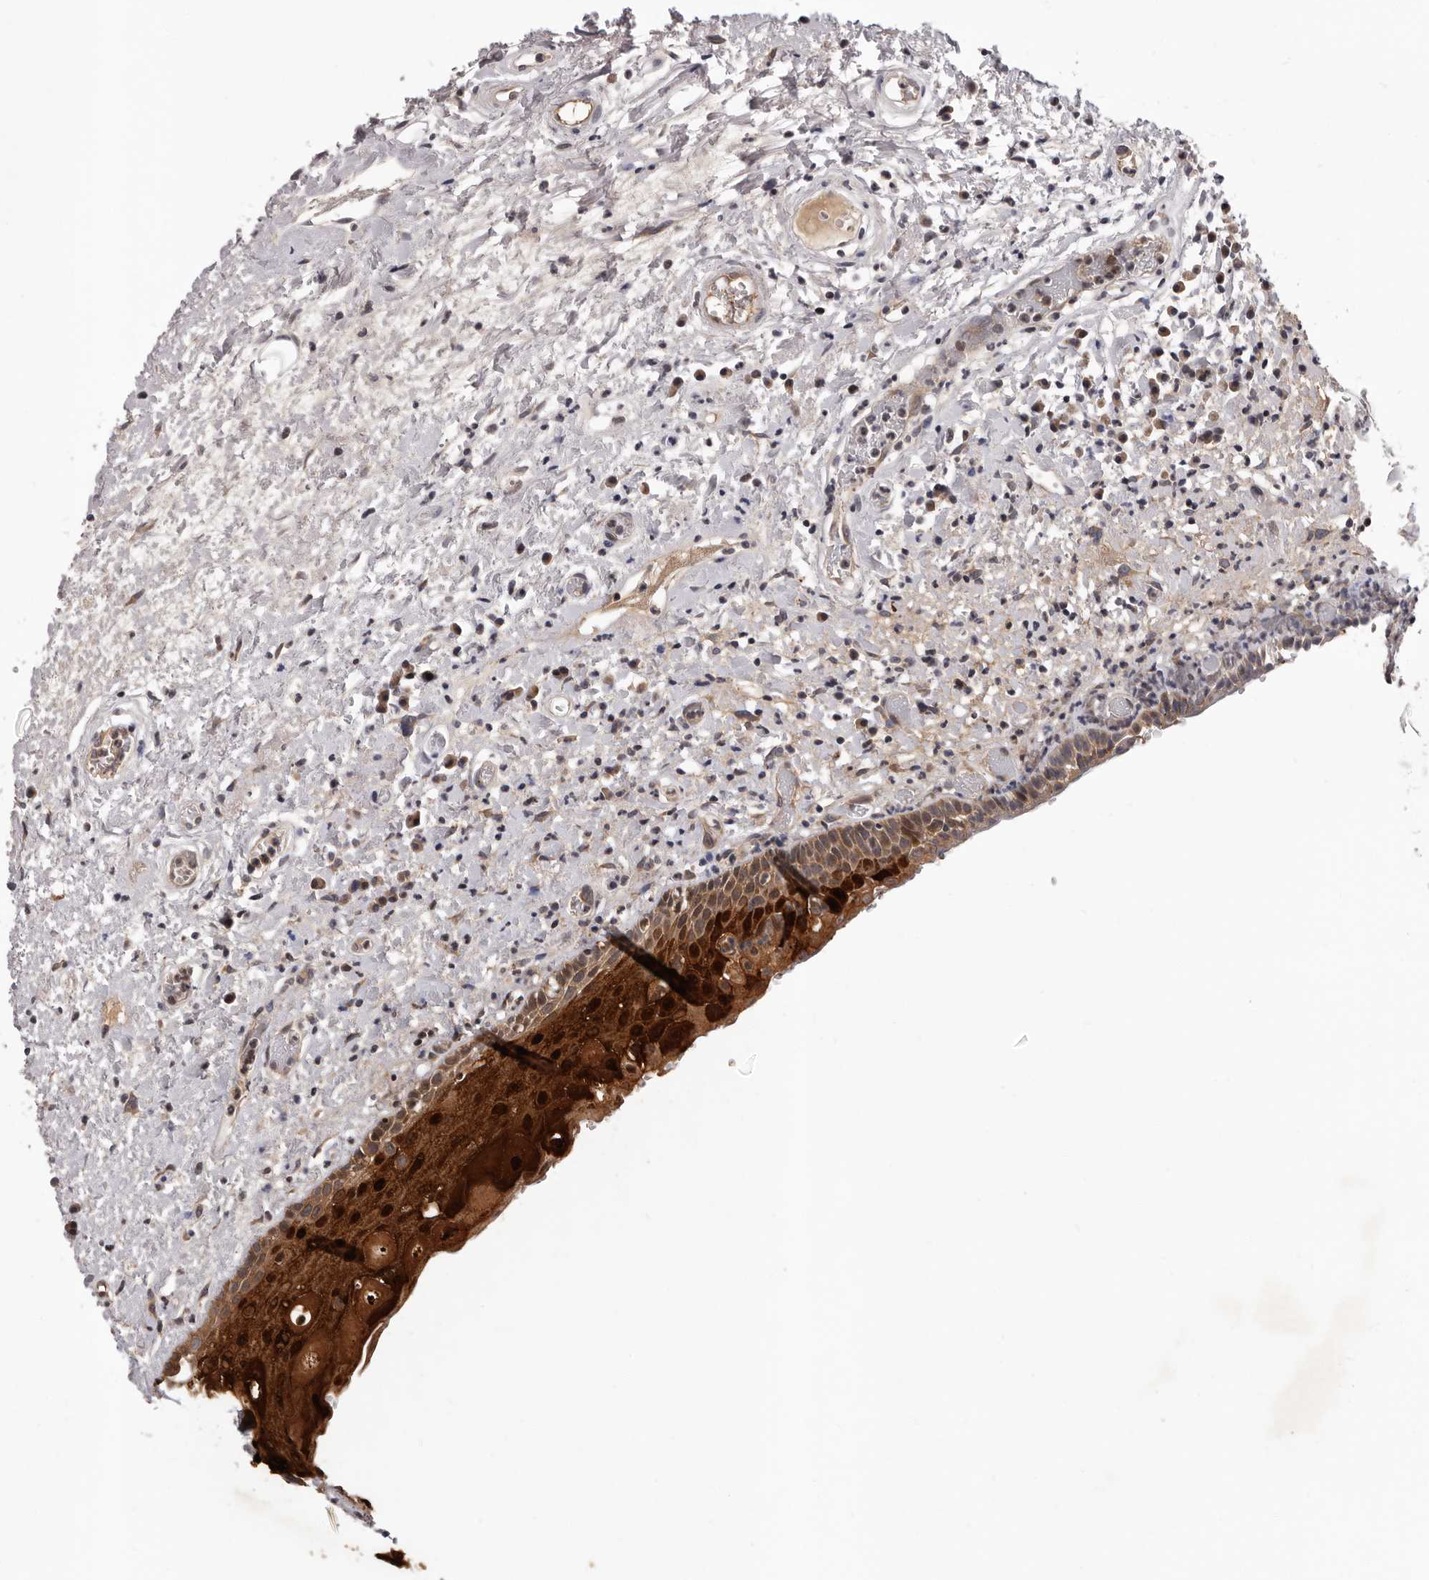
{"staining": {"intensity": "strong", "quantity": "25%-75%", "location": "cytoplasmic/membranous,nuclear"}, "tissue": "oral mucosa", "cell_type": "Squamous epithelial cells", "image_type": "normal", "snomed": [{"axis": "morphology", "description": "Normal tissue, NOS"}, {"axis": "topography", "description": "Oral tissue"}], "caption": "Immunohistochemical staining of benign oral mucosa demonstrates high levels of strong cytoplasmic/membranous,nuclear expression in about 25%-75% of squamous epithelial cells.", "gene": "MED8", "patient": {"sex": "female", "age": 76}}